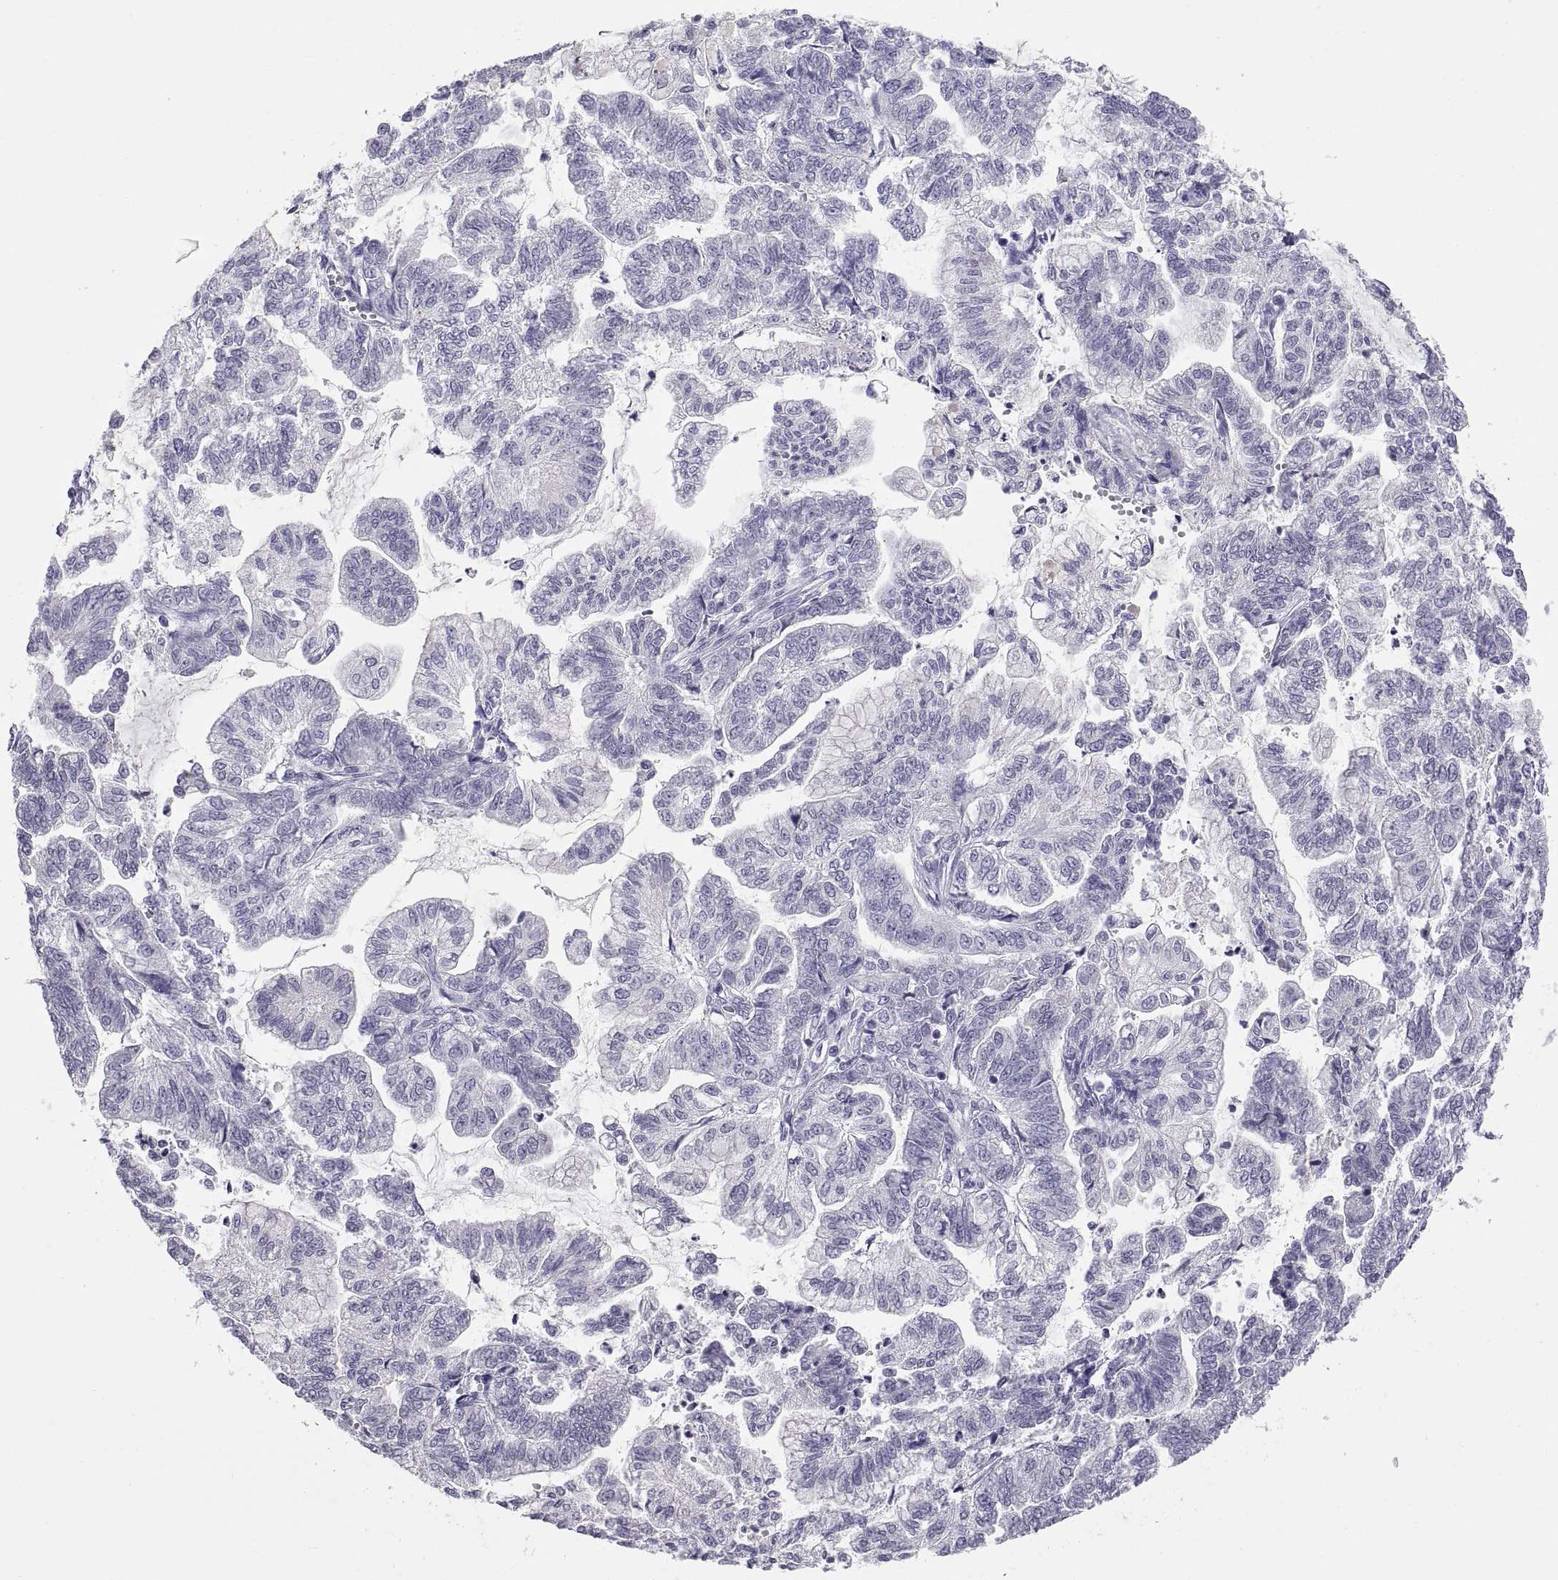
{"staining": {"intensity": "negative", "quantity": "none", "location": "none"}, "tissue": "stomach cancer", "cell_type": "Tumor cells", "image_type": "cancer", "snomed": [{"axis": "morphology", "description": "Adenocarcinoma, NOS"}, {"axis": "topography", "description": "Stomach"}], "caption": "Tumor cells are negative for protein expression in human stomach adenocarcinoma. (DAB (3,3'-diaminobenzidine) immunohistochemistry visualized using brightfield microscopy, high magnification).", "gene": "TEX13A", "patient": {"sex": "male", "age": 83}}